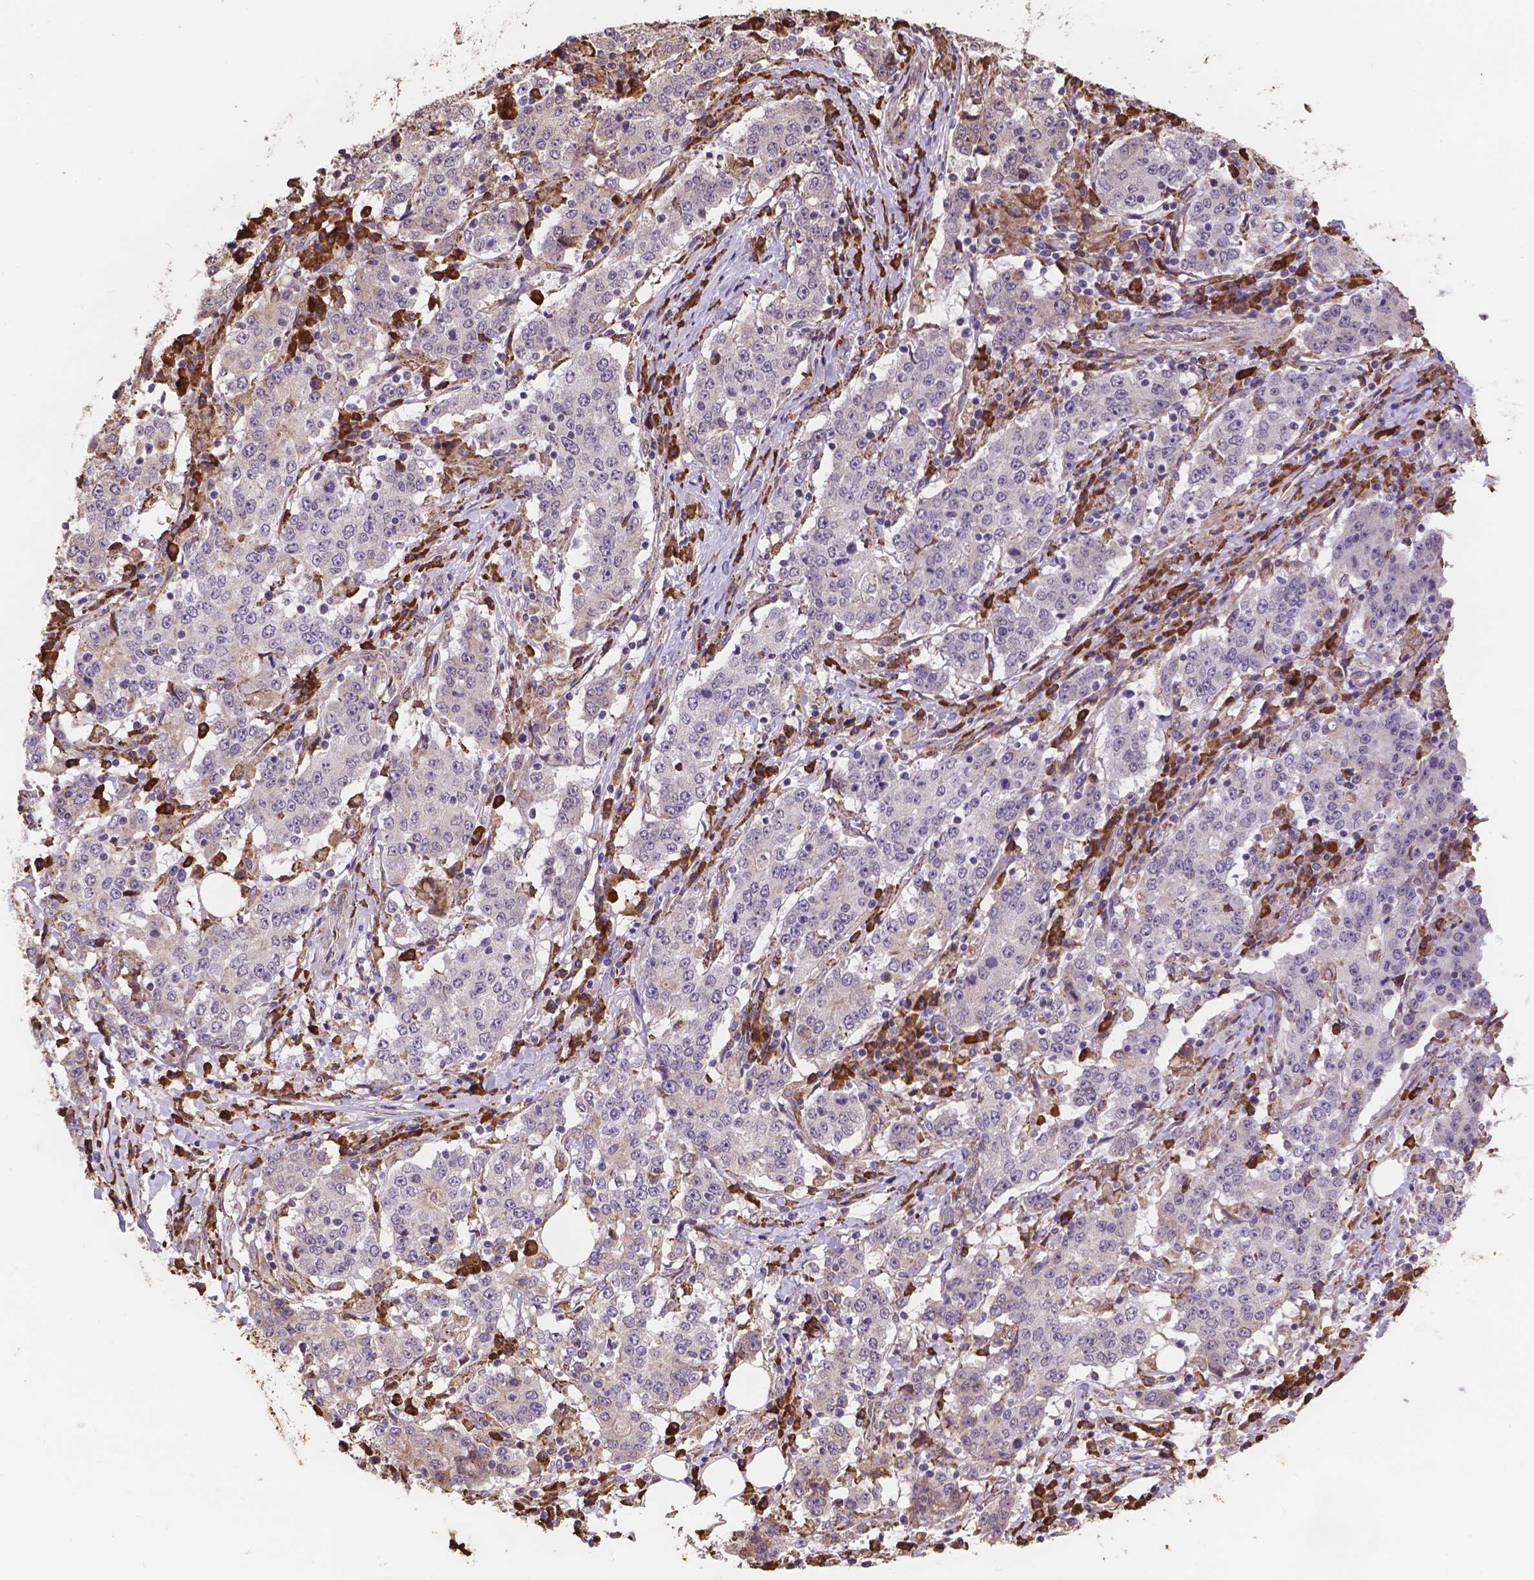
{"staining": {"intensity": "negative", "quantity": "none", "location": "none"}, "tissue": "stomach cancer", "cell_type": "Tumor cells", "image_type": "cancer", "snomed": [{"axis": "morphology", "description": "Adenocarcinoma, NOS"}, {"axis": "topography", "description": "Stomach"}], "caption": "Immunohistochemistry (IHC) photomicrograph of neoplastic tissue: human stomach cancer (adenocarcinoma) stained with DAB shows no significant protein staining in tumor cells. (Brightfield microscopy of DAB immunohistochemistry (IHC) at high magnification).", "gene": "IPO11", "patient": {"sex": "male", "age": 59}}